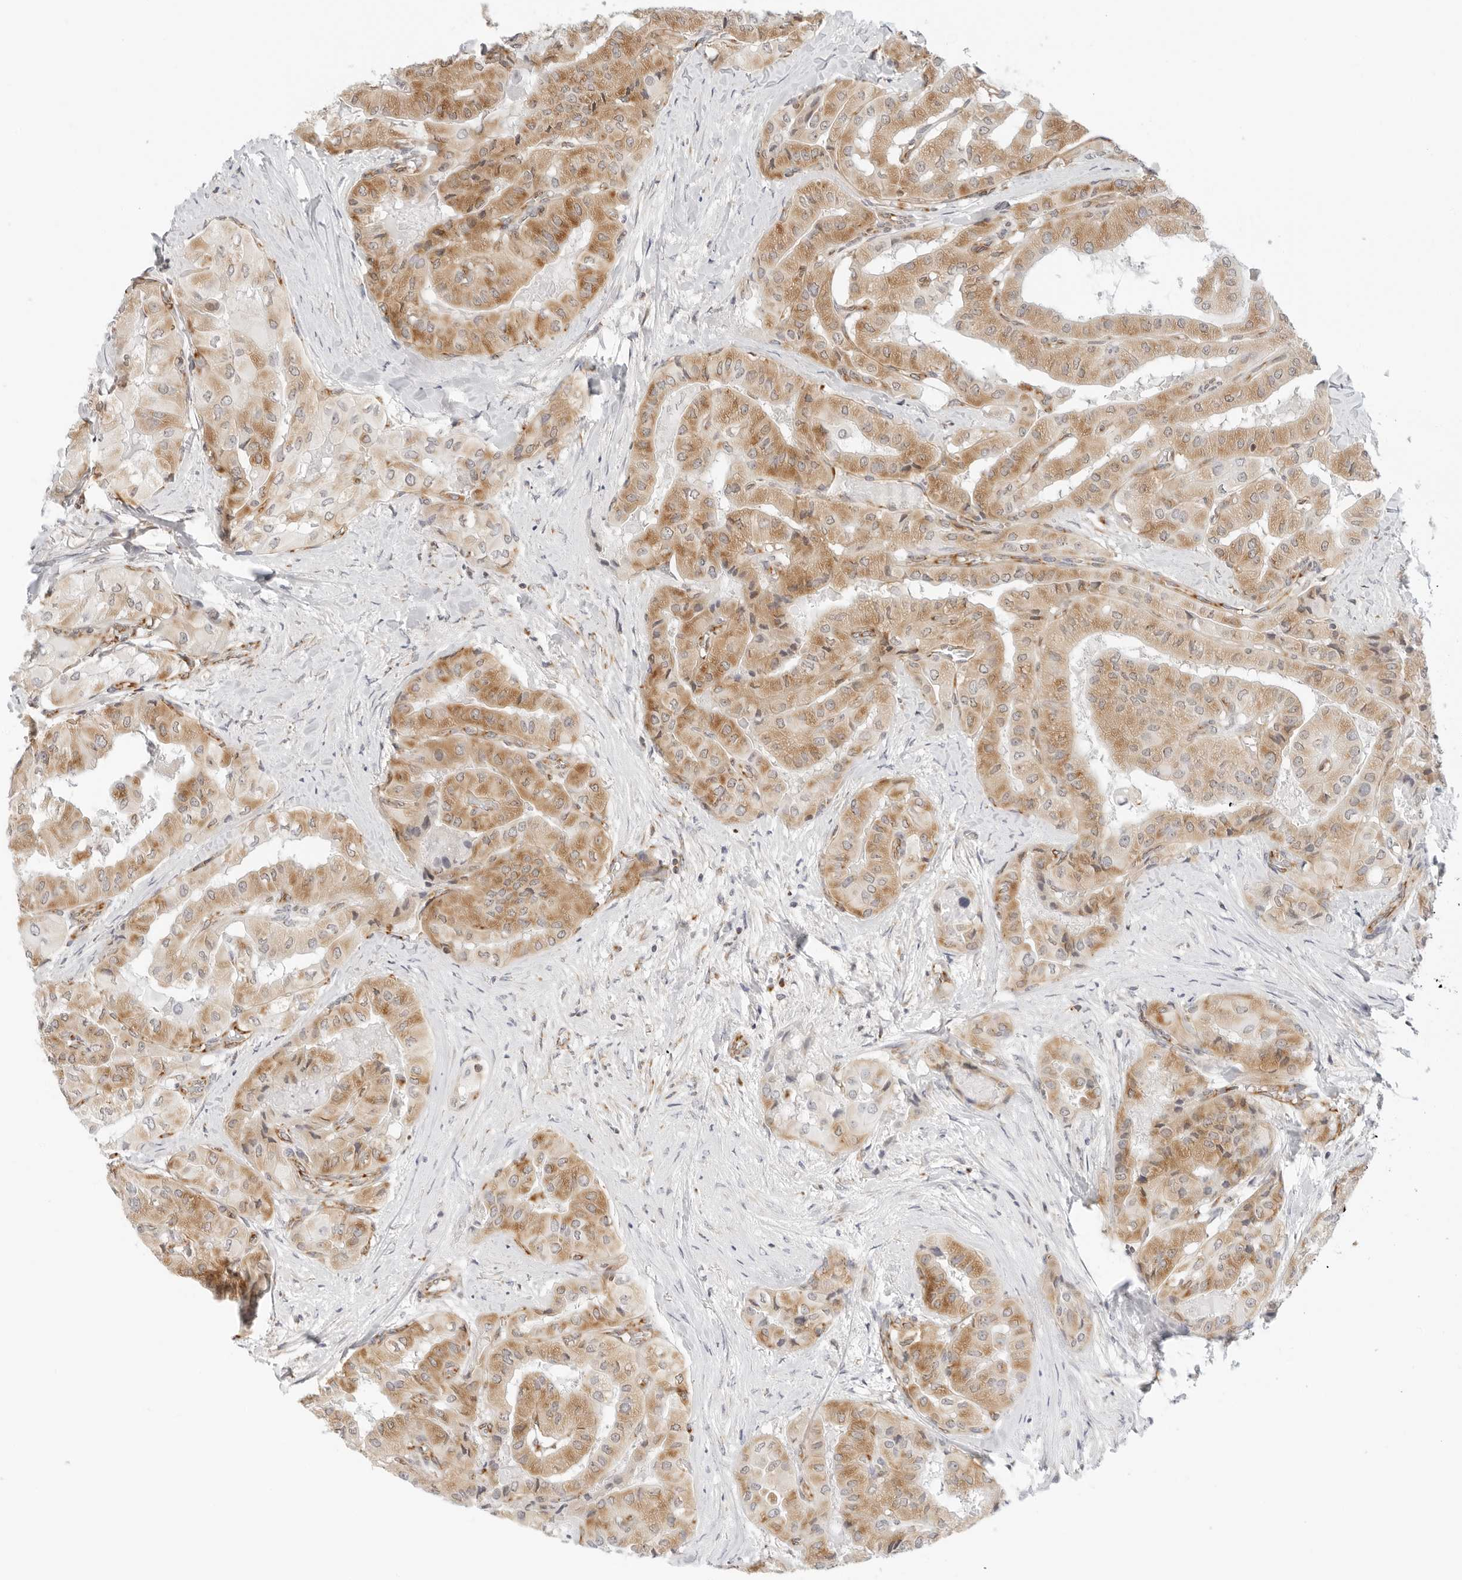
{"staining": {"intensity": "moderate", "quantity": ">75%", "location": "cytoplasmic/membranous"}, "tissue": "thyroid cancer", "cell_type": "Tumor cells", "image_type": "cancer", "snomed": [{"axis": "morphology", "description": "Papillary adenocarcinoma, NOS"}, {"axis": "topography", "description": "Thyroid gland"}], "caption": "A brown stain highlights moderate cytoplasmic/membranous positivity of a protein in human thyroid cancer (papillary adenocarcinoma) tumor cells.", "gene": "RC3H1", "patient": {"sex": "female", "age": 59}}